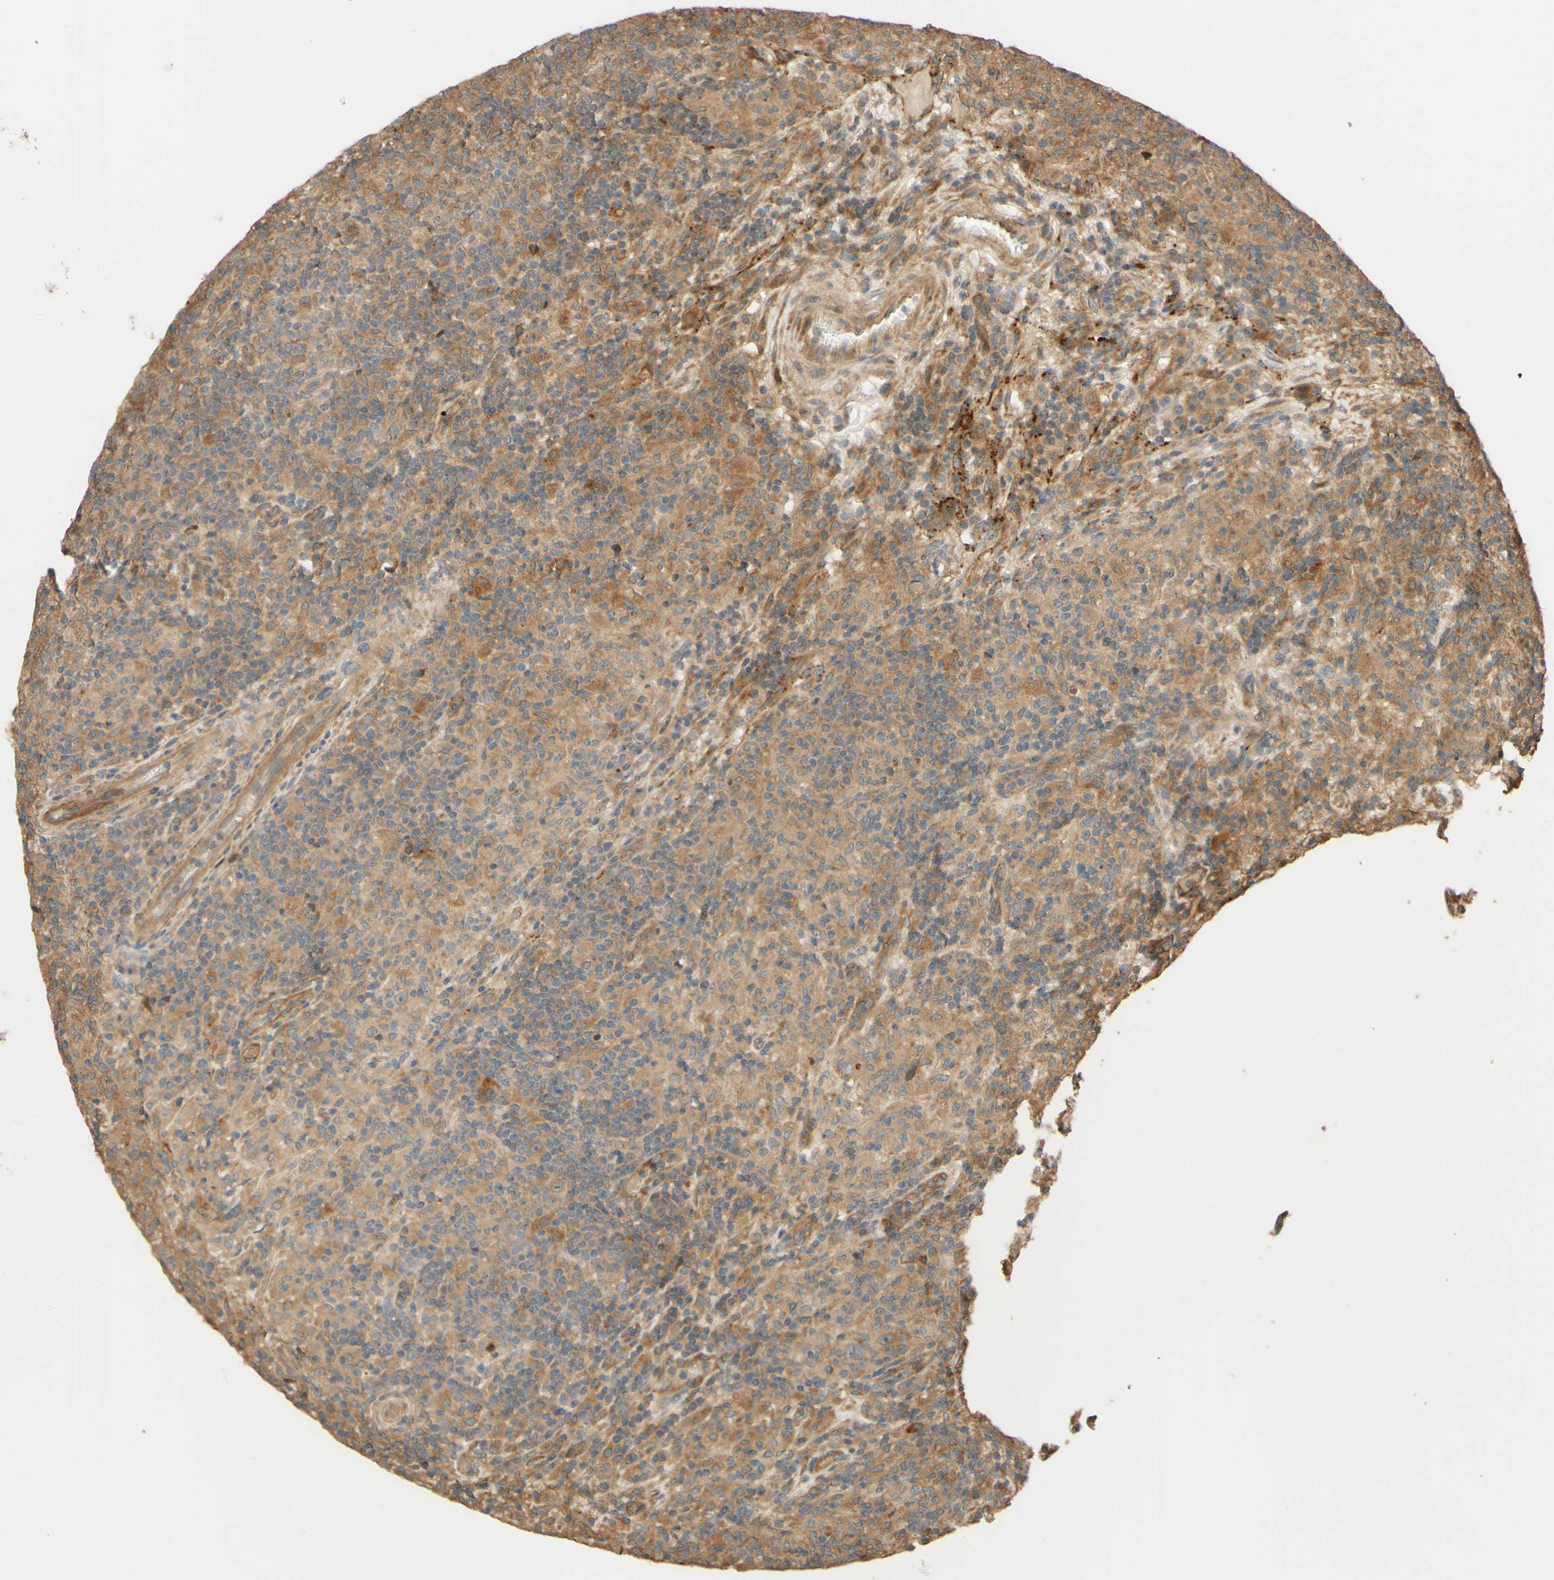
{"staining": {"intensity": "weak", "quantity": ">75%", "location": "cytoplasmic/membranous"}, "tissue": "lymphoma", "cell_type": "Tumor cells", "image_type": "cancer", "snomed": [{"axis": "morphology", "description": "Hodgkin's disease, NOS"}, {"axis": "topography", "description": "Lymph node"}], "caption": "Immunohistochemical staining of Hodgkin's disease demonstrates low levels of weak cytoplasmic/membranous protein staining in approximately >75% of tumor cells. The staining is performed using DAB (3,3'-diaminobenzidine) brown chromogen to label protein expression. The nuclei are counter-stained blue using hematoxylin.", "gene": "RNF19A", "patient": {"sex": "male", "age": 70}}